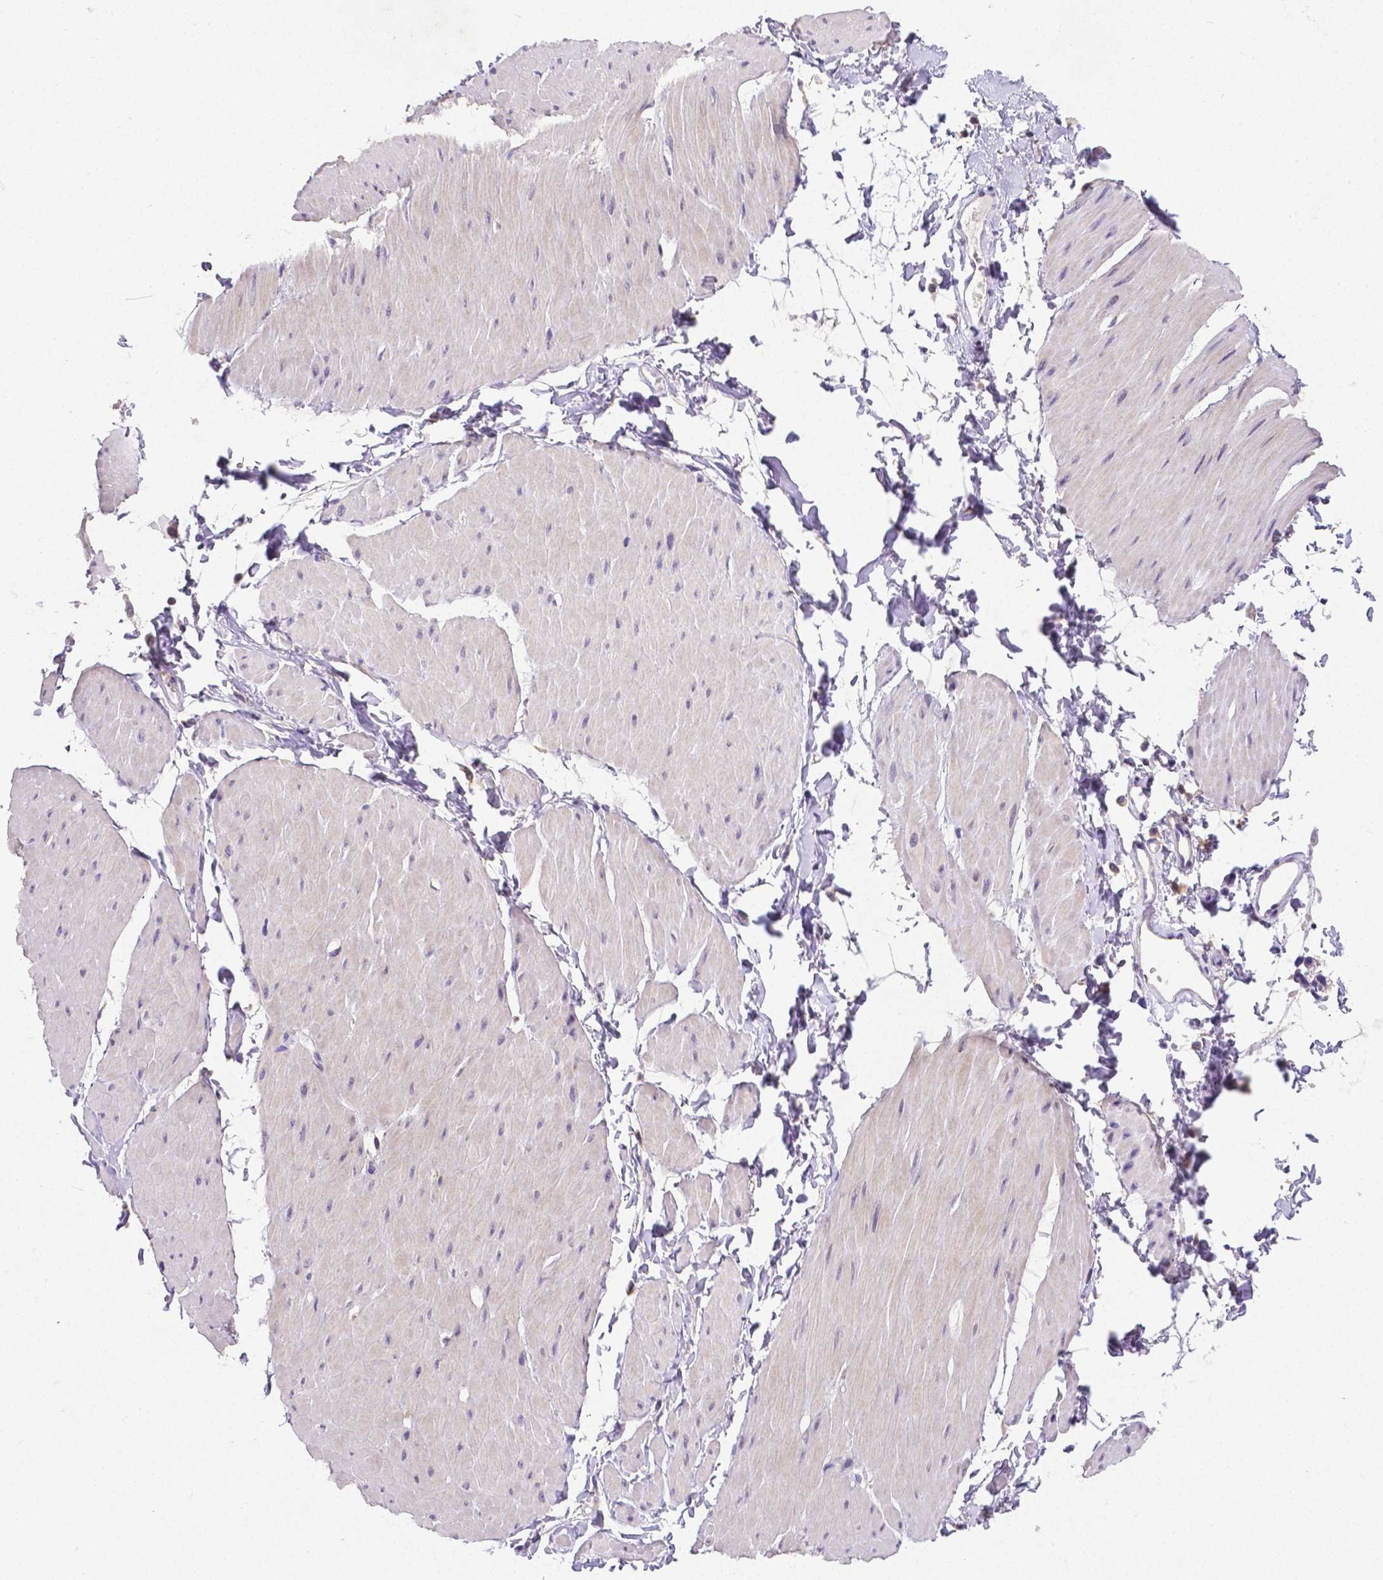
{"staining": {"intensity": "negative", "quantity": "none", "location": "none"}, "tissue": "adipose tissue", "cell_type": "Adipocytes", "image_type": "normal", "snomed": [{"axis": "morphology", "description": "Normal tissue, NOS"}, {"axis": "topography", "description": "Smooth muscle"}, {"axis": "topography", "description": "Peripheral nerve tissue"}], "caption": "Immunohistochemistry histopathology image of unremarkable adipose tissue: adipose tissue stained with DAB reveals no significant protein expression in adipocytes.", "gene": "CD4", "patient": {"sex": "male", "age": 58}}